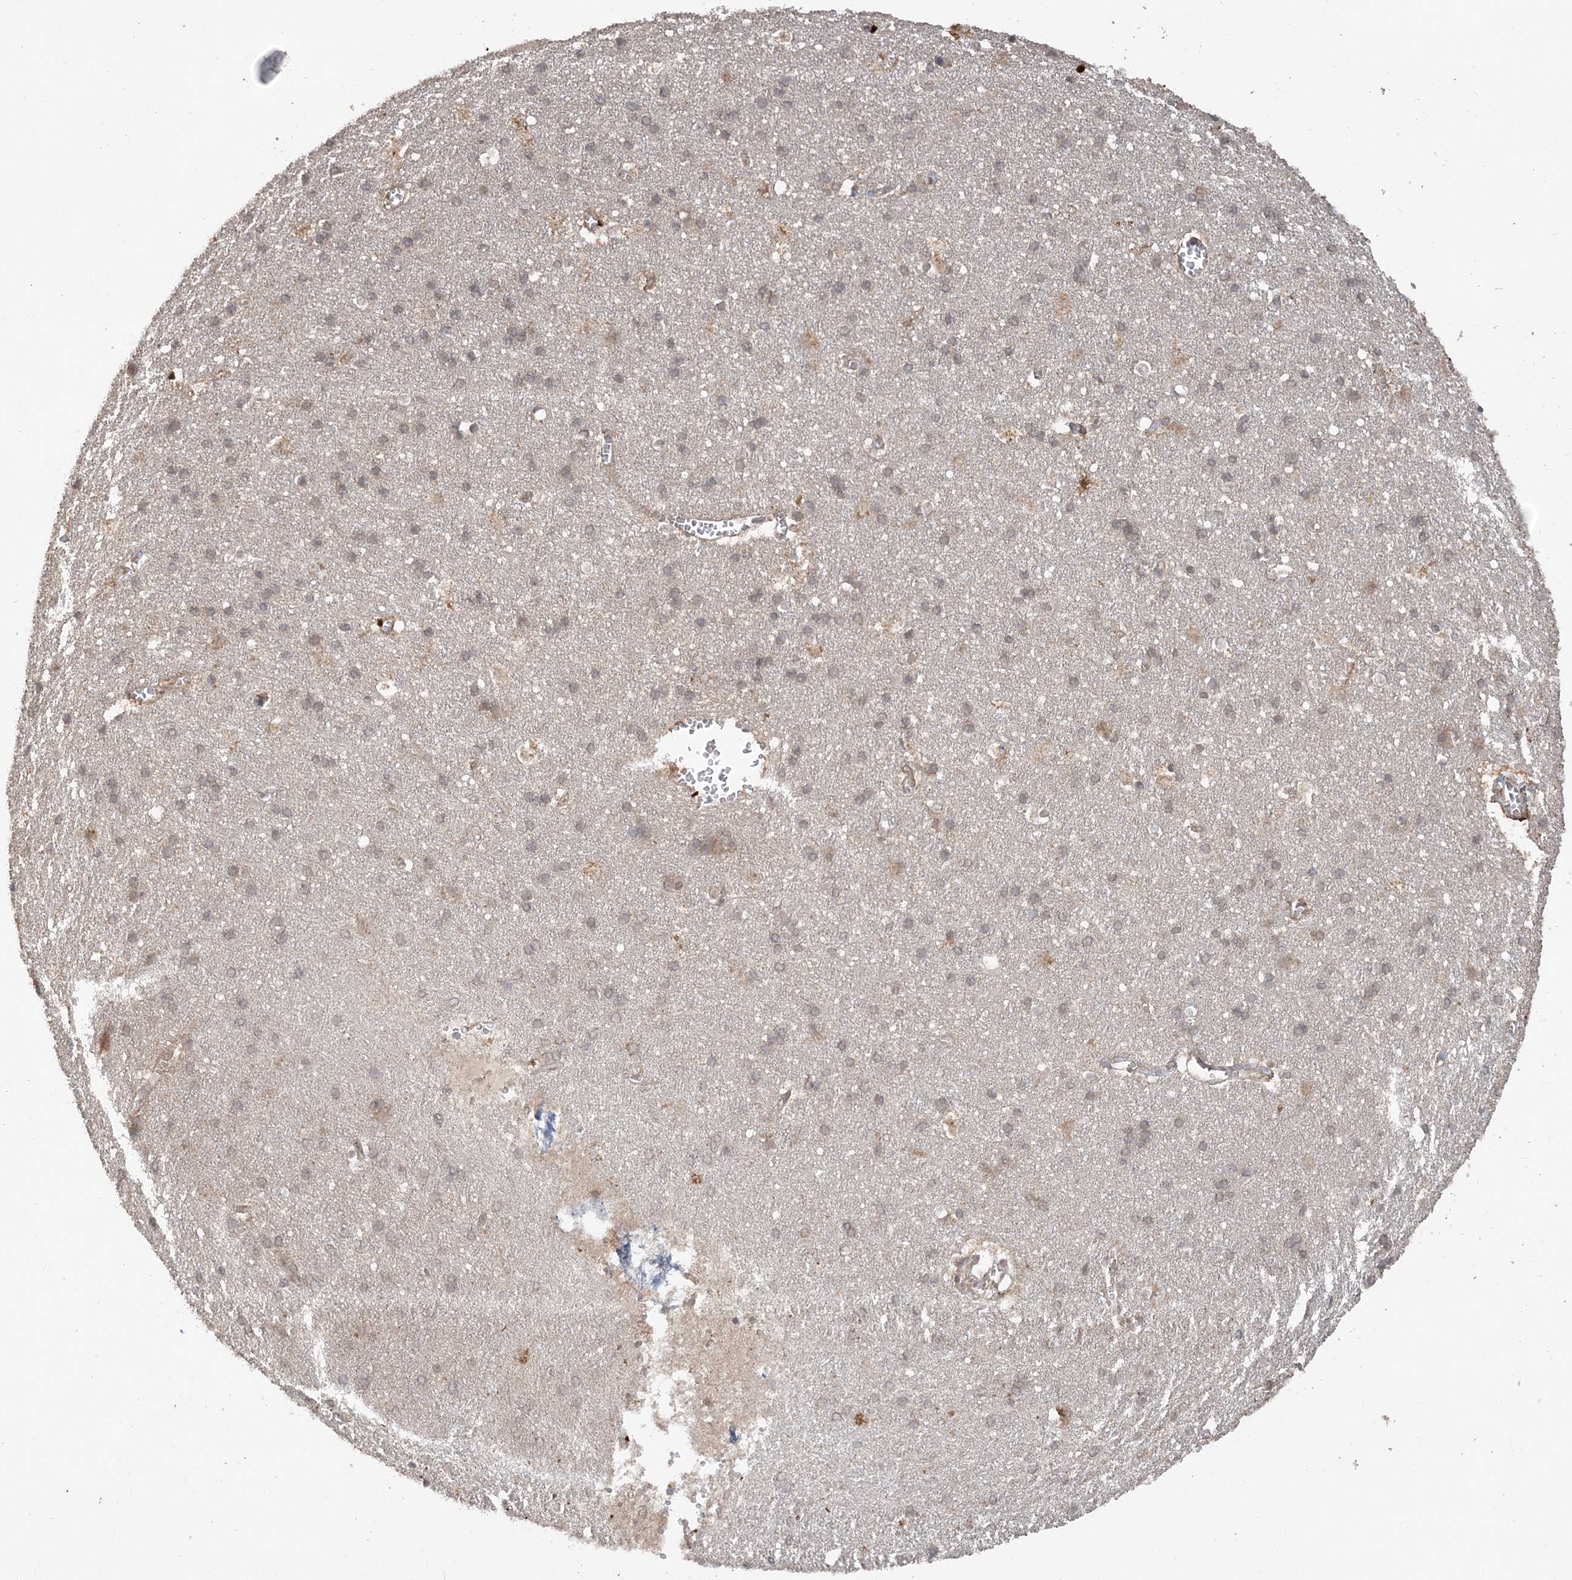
{"staining": {"intensity": "negative", "quantity": "none", "location": "none"}, "tissue": "cerebral cortex", "cell_type": "Endothelial cells", "image_type": "normal", "snomed": [{"axis": "morphology", "description": "Normal tissue, NOS"}, {"axis": "topography", "description": "Cerebral cortex"}], "caption": "A micrograph of cerebral cortex stained for a protein reveals no brown staining in endothelial cells.", "gene": "HERPUD1", "patient": {"sex": "male", "age": 54}}